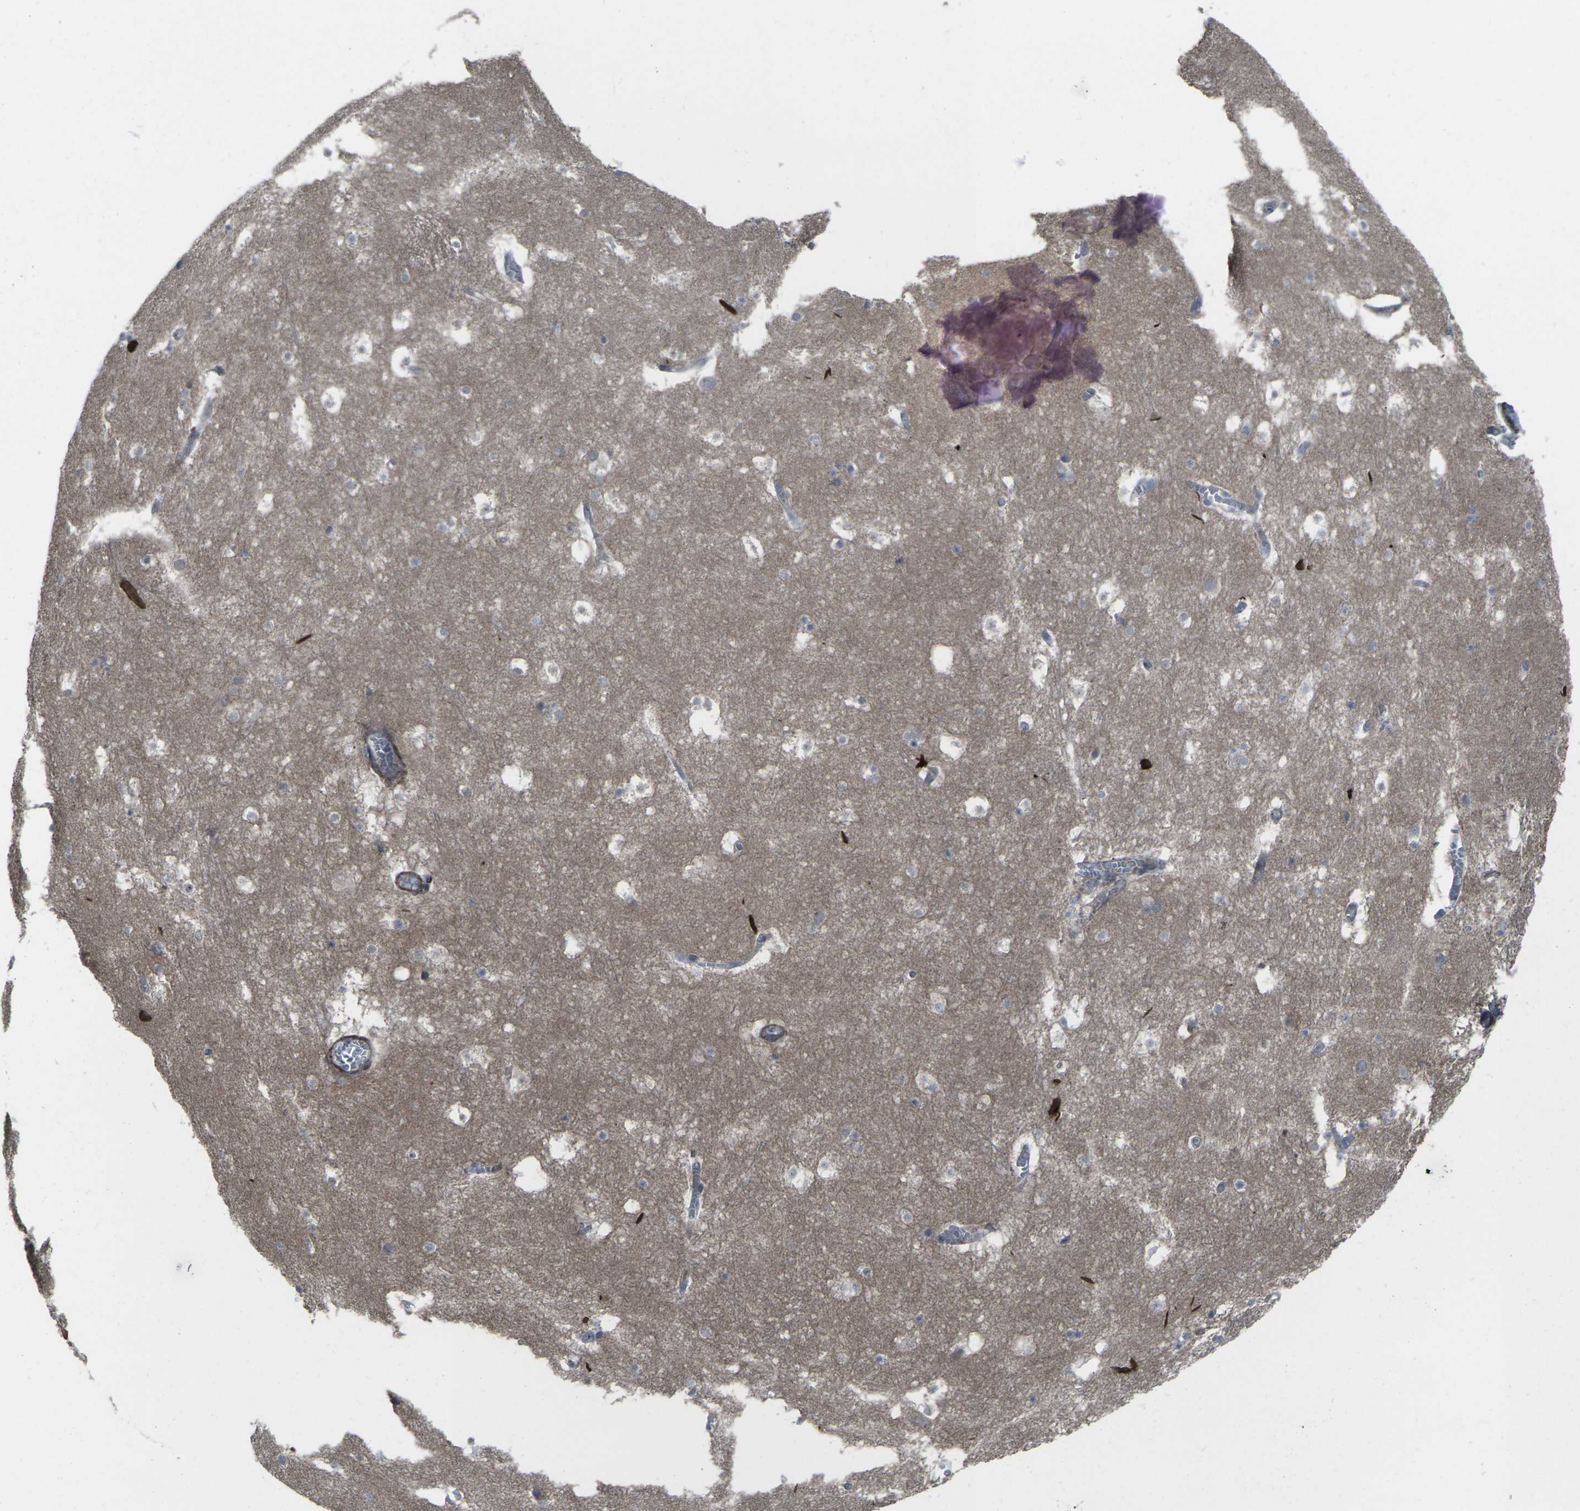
{"staining": {"intensity": "moderate", "quantity": "25%-75%", "location": "cytoplasmic/membranous"}, "tissue": "hippocampus", "cell_type": "Glial cells", "image_type": "normal", "snomed": [{"axis": "morphology", "description": "Normal tissue, NOS"}, {"axis": "topography", "description": "Hippocampus"}], "caption": "Immunohistochemistry (IHC) photomicrograph of normal hippocampus: human hippocampus stained using IHC exhibits medium levels of moderate protein expression localized specifically in the cytoplasmic/membranous of glial cells, appearing as a cytoplasmic/membranous brown color.", "gene": "CCR10", "patient": {"sex": "male", "age": 45}}